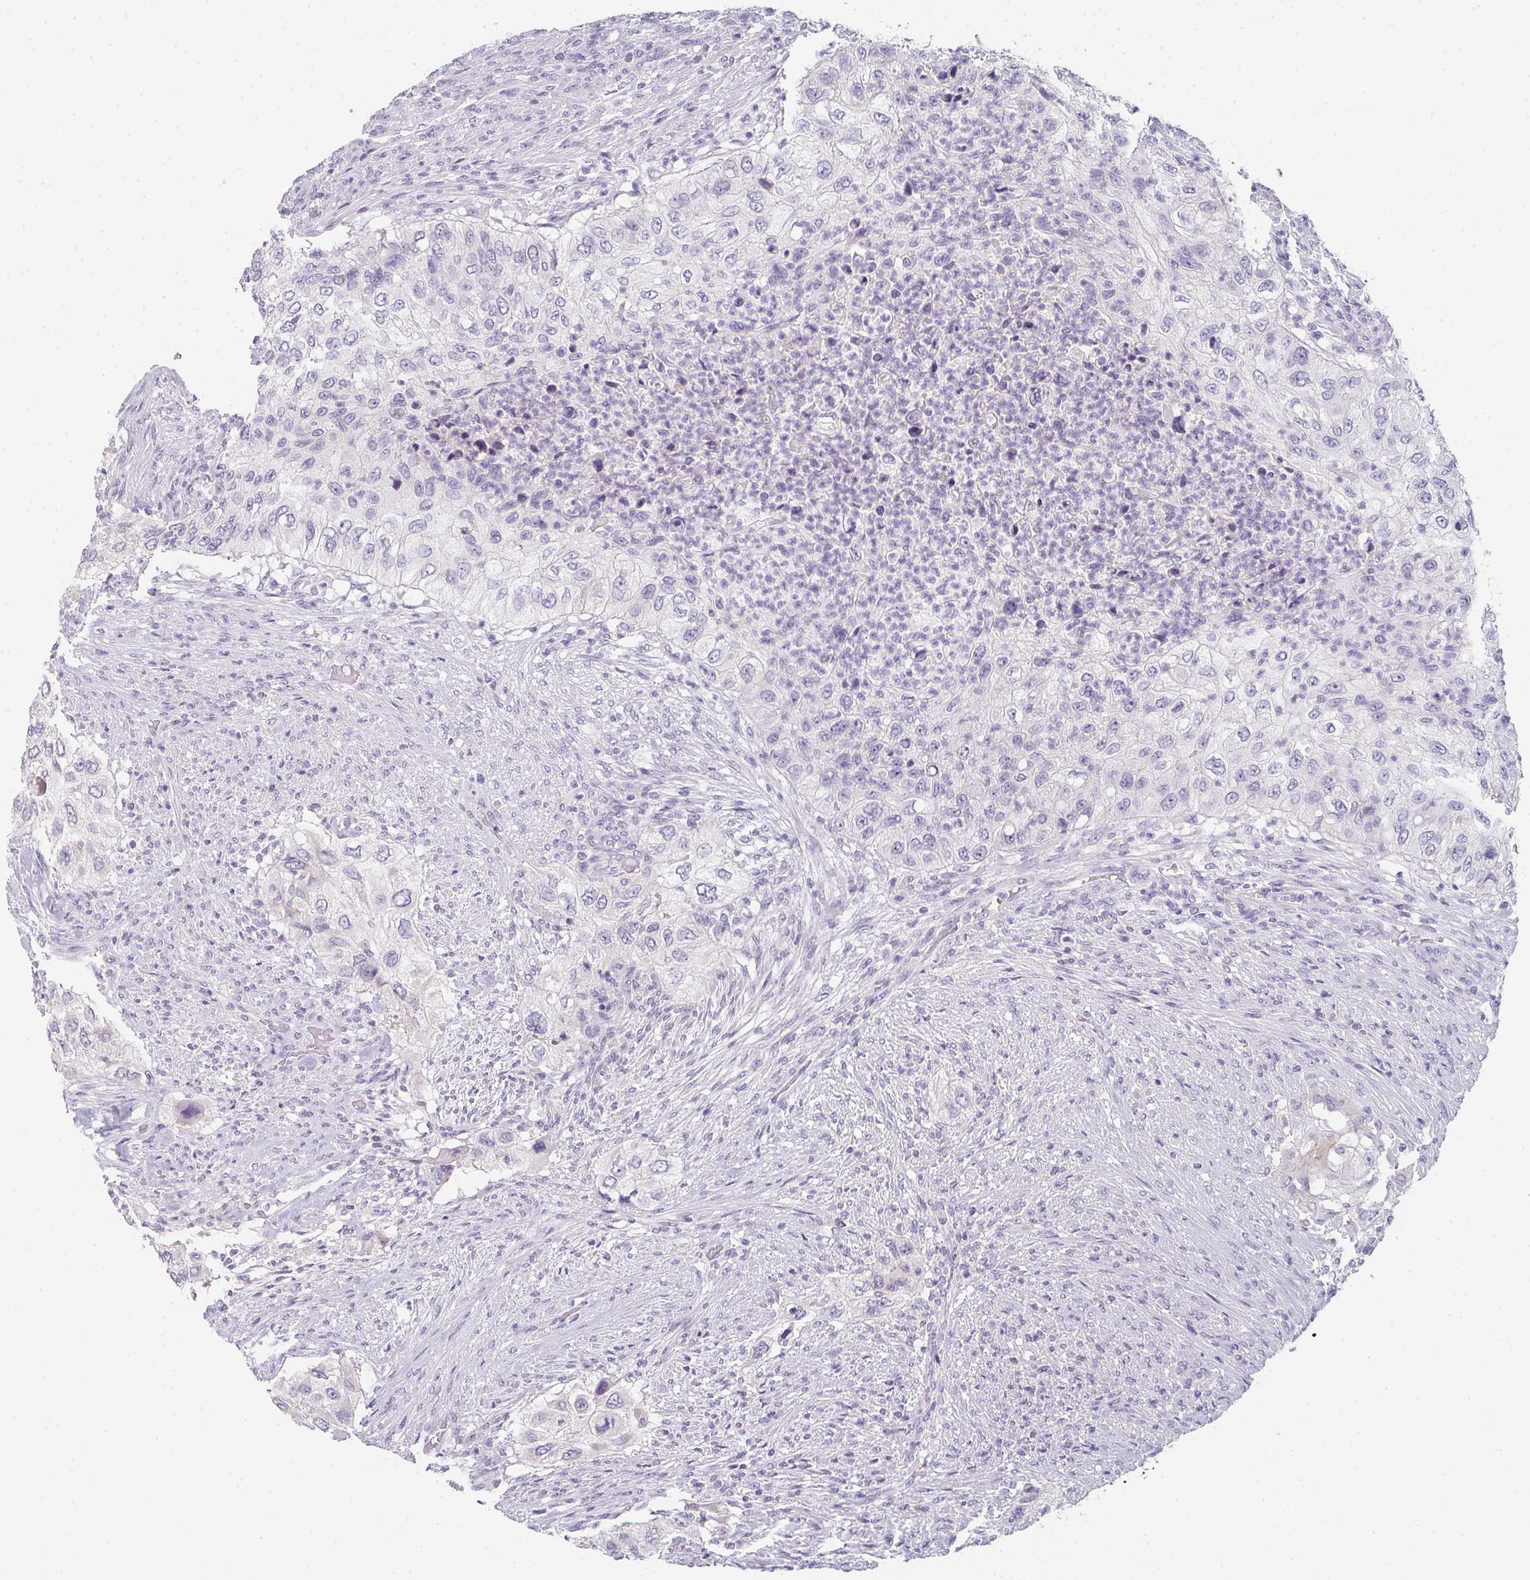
{"staining": {"intensity": "negative", "quantity": "none", "location": "none"}, "tissue": "urothelial cancer", "cell_type": "Tumor cells", "image_type": "cancer", "snomed": [{"axis": "morphology", "description": "Urothelial carcinoma, High grade"}, {"axis": "topography", "description": "Urinary bladder"}], "caption": "Image shows no protein expression in tumor cells of high-grade urothelial carcinoma tissue.", "gene": "C1QTNF8", "patient": {"sex": "female", "age": 60}}